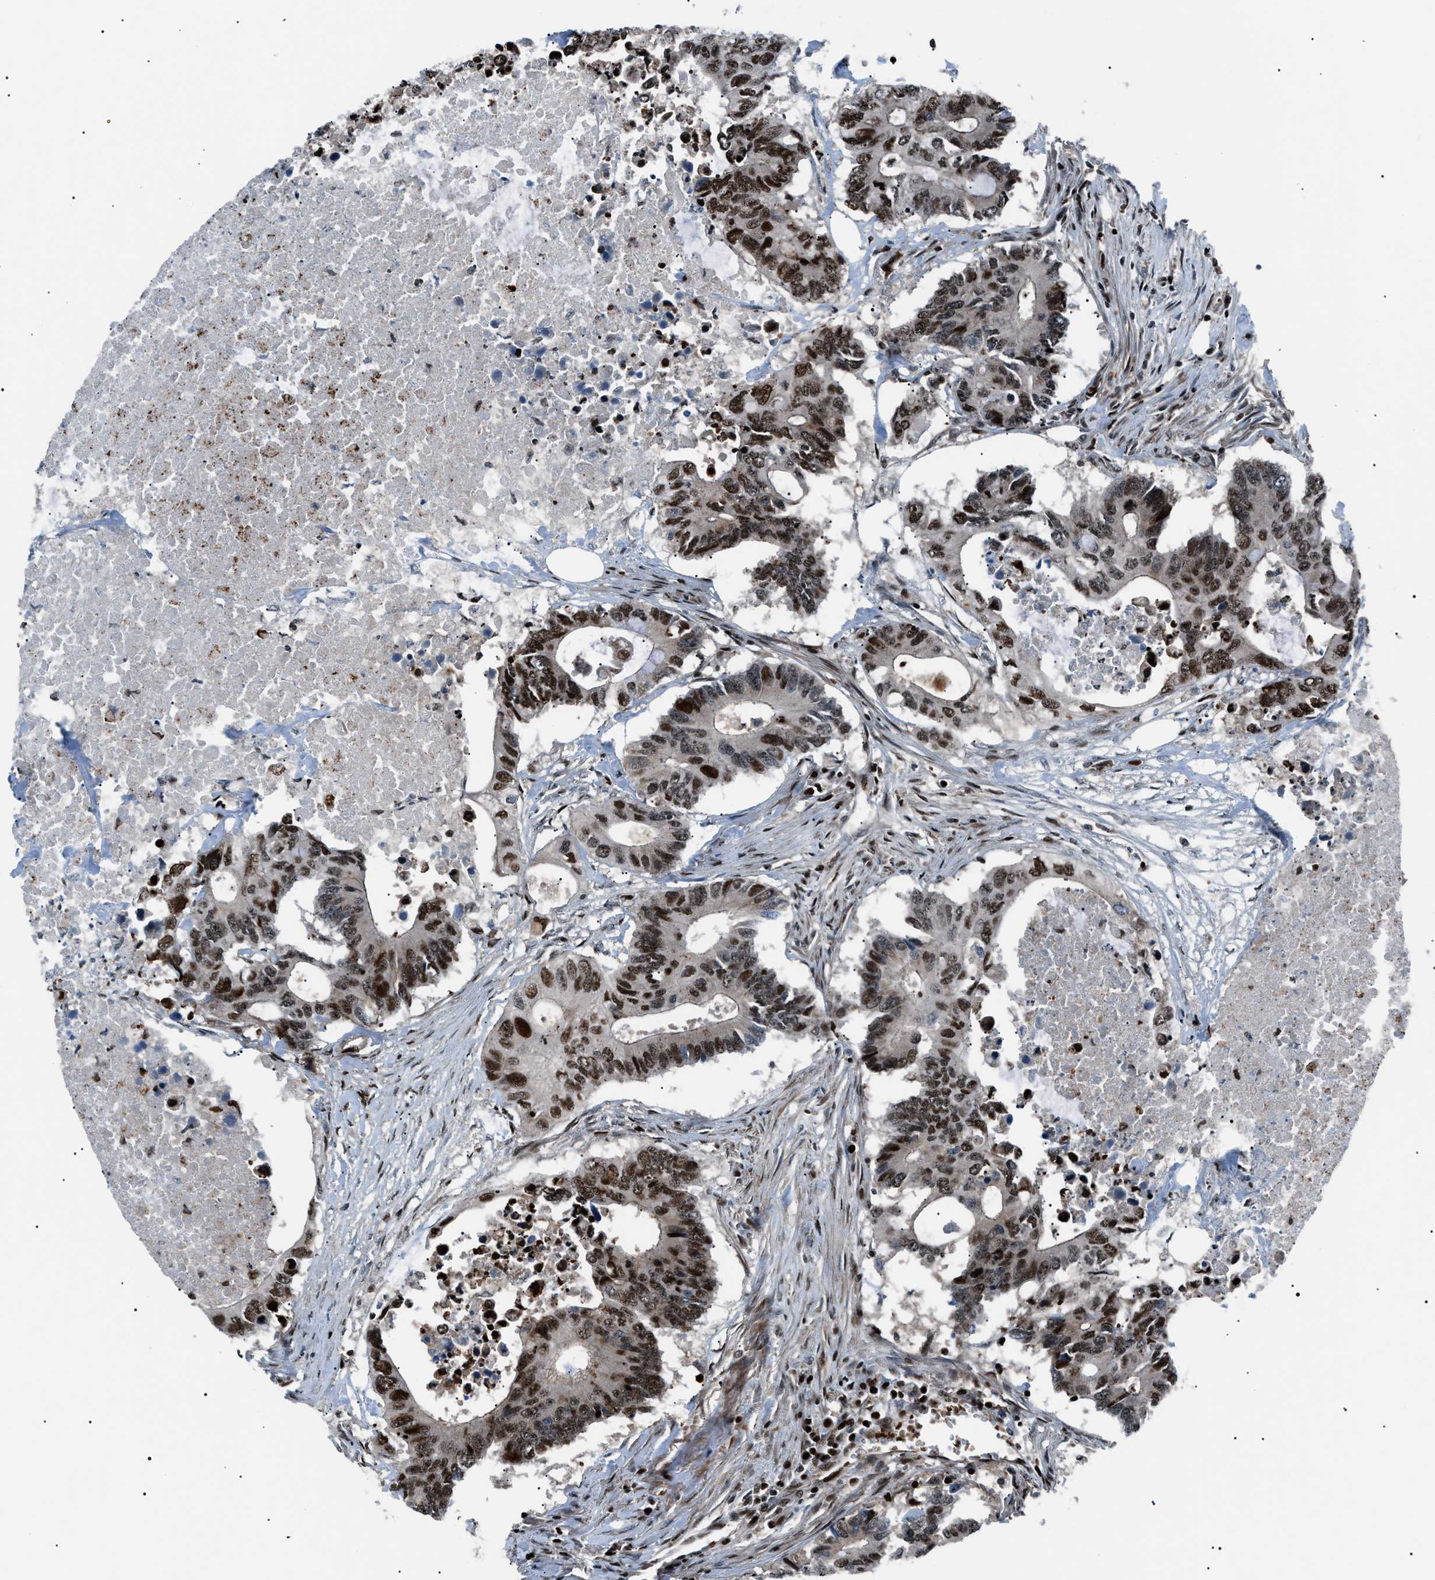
{"staining": {"intensity": "moderate", "quantity": ">75%", "location": "nuclear"}, "tissue": "colorectal cancer", "cell_type": "Tumor cells", "image_type": "cancer", "snomed": [{"axis": "morphology", "description": "Adenocarcinoma, NOS"}, {"axis": "topography", "description": "Colon"}], "caption": "DAB immunohistochemical staining of human colorectal cancer exhibits moderate nuclear protein positivity in about >75% of tumor cells.", "gene": "PRKX", "patient": {"sex": "male", "age": 71}}